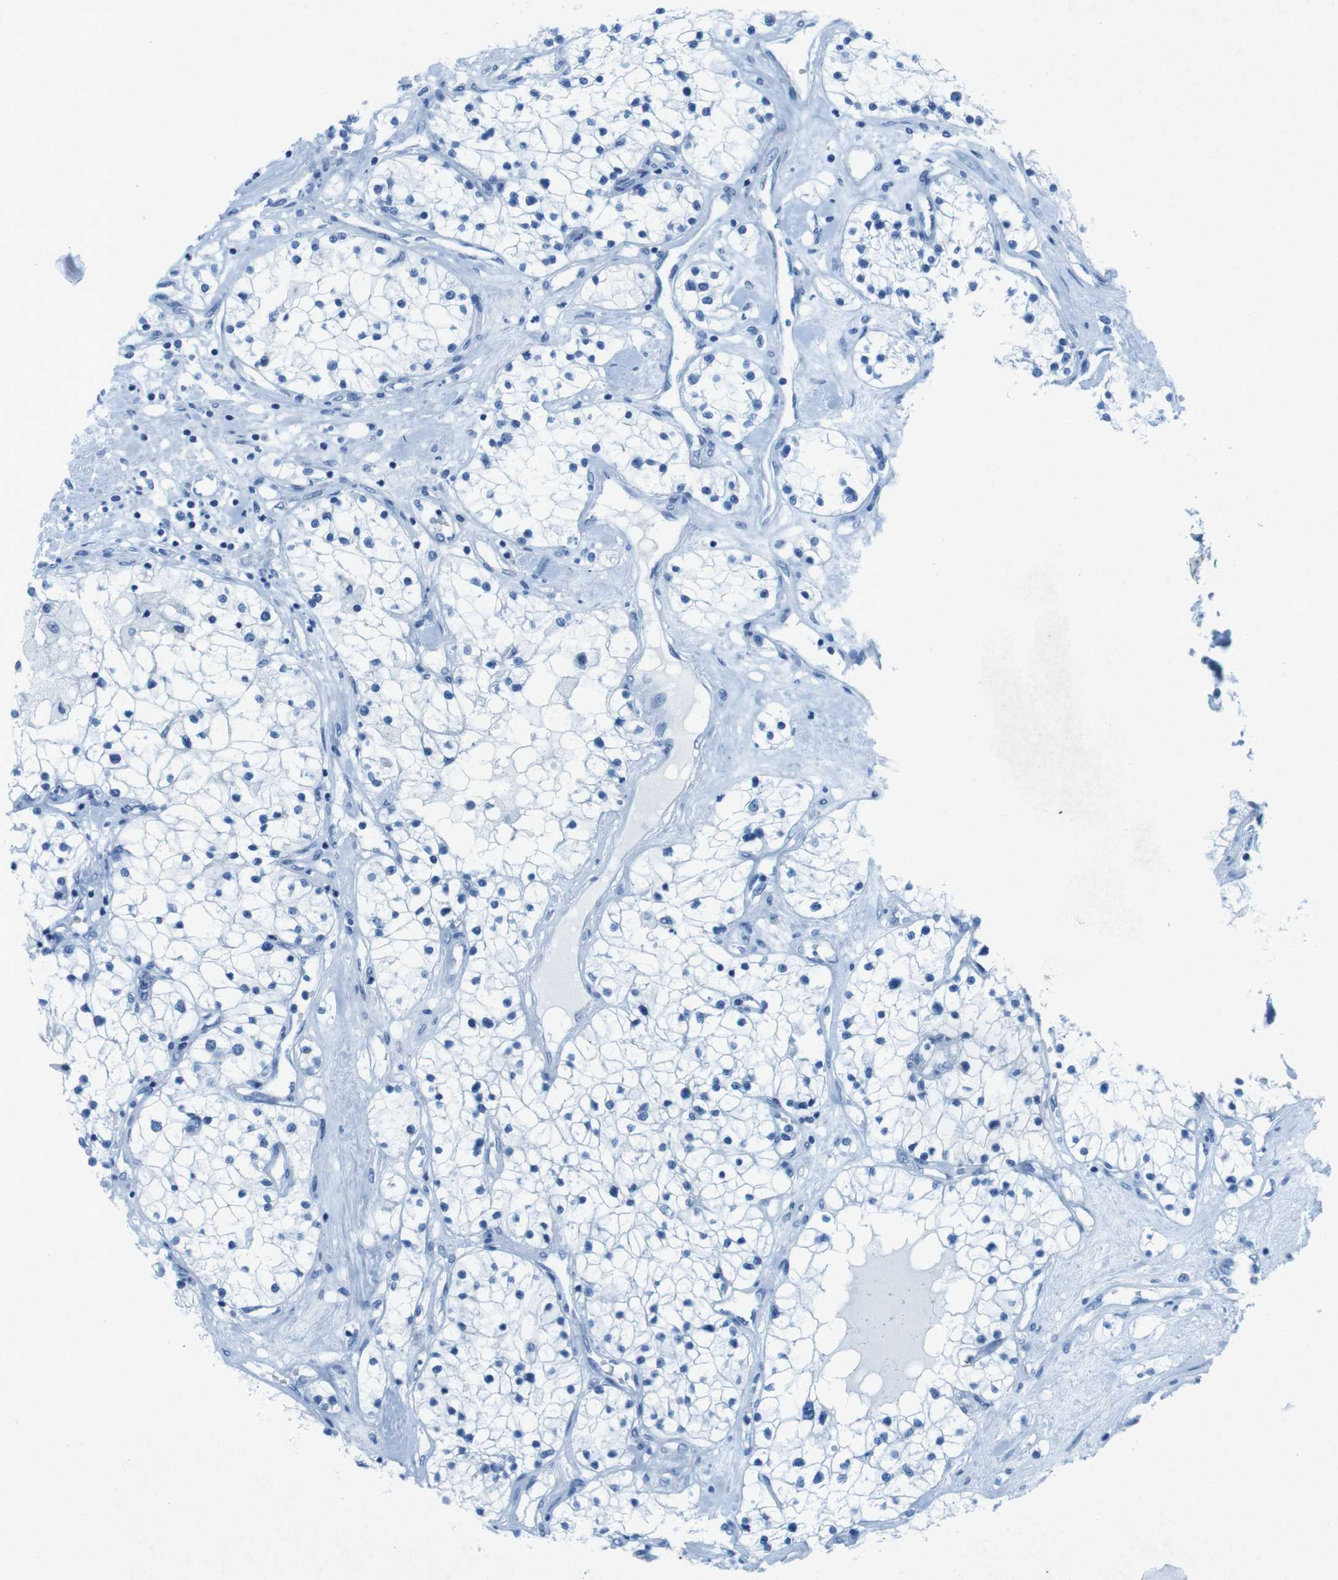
{"staining": {"intensity": "negative", "quantity": "none", "location": "none"}, "tissue": "renal cancer", "cell_type": "Tumor cells", "image_type": "cancer", "snomed": [{"axis": "morphology", "description": "Adenocarcinoma, NOS"}, {"axis": "topography", "description": "Kidney"}], "caption": "Tumor cells show no significant positivity in adenocarcinoma (renal). (DAB IHC, high magnification).", "gene": "CTAG1B", "patient": {"sex": "male", "age": 68}}